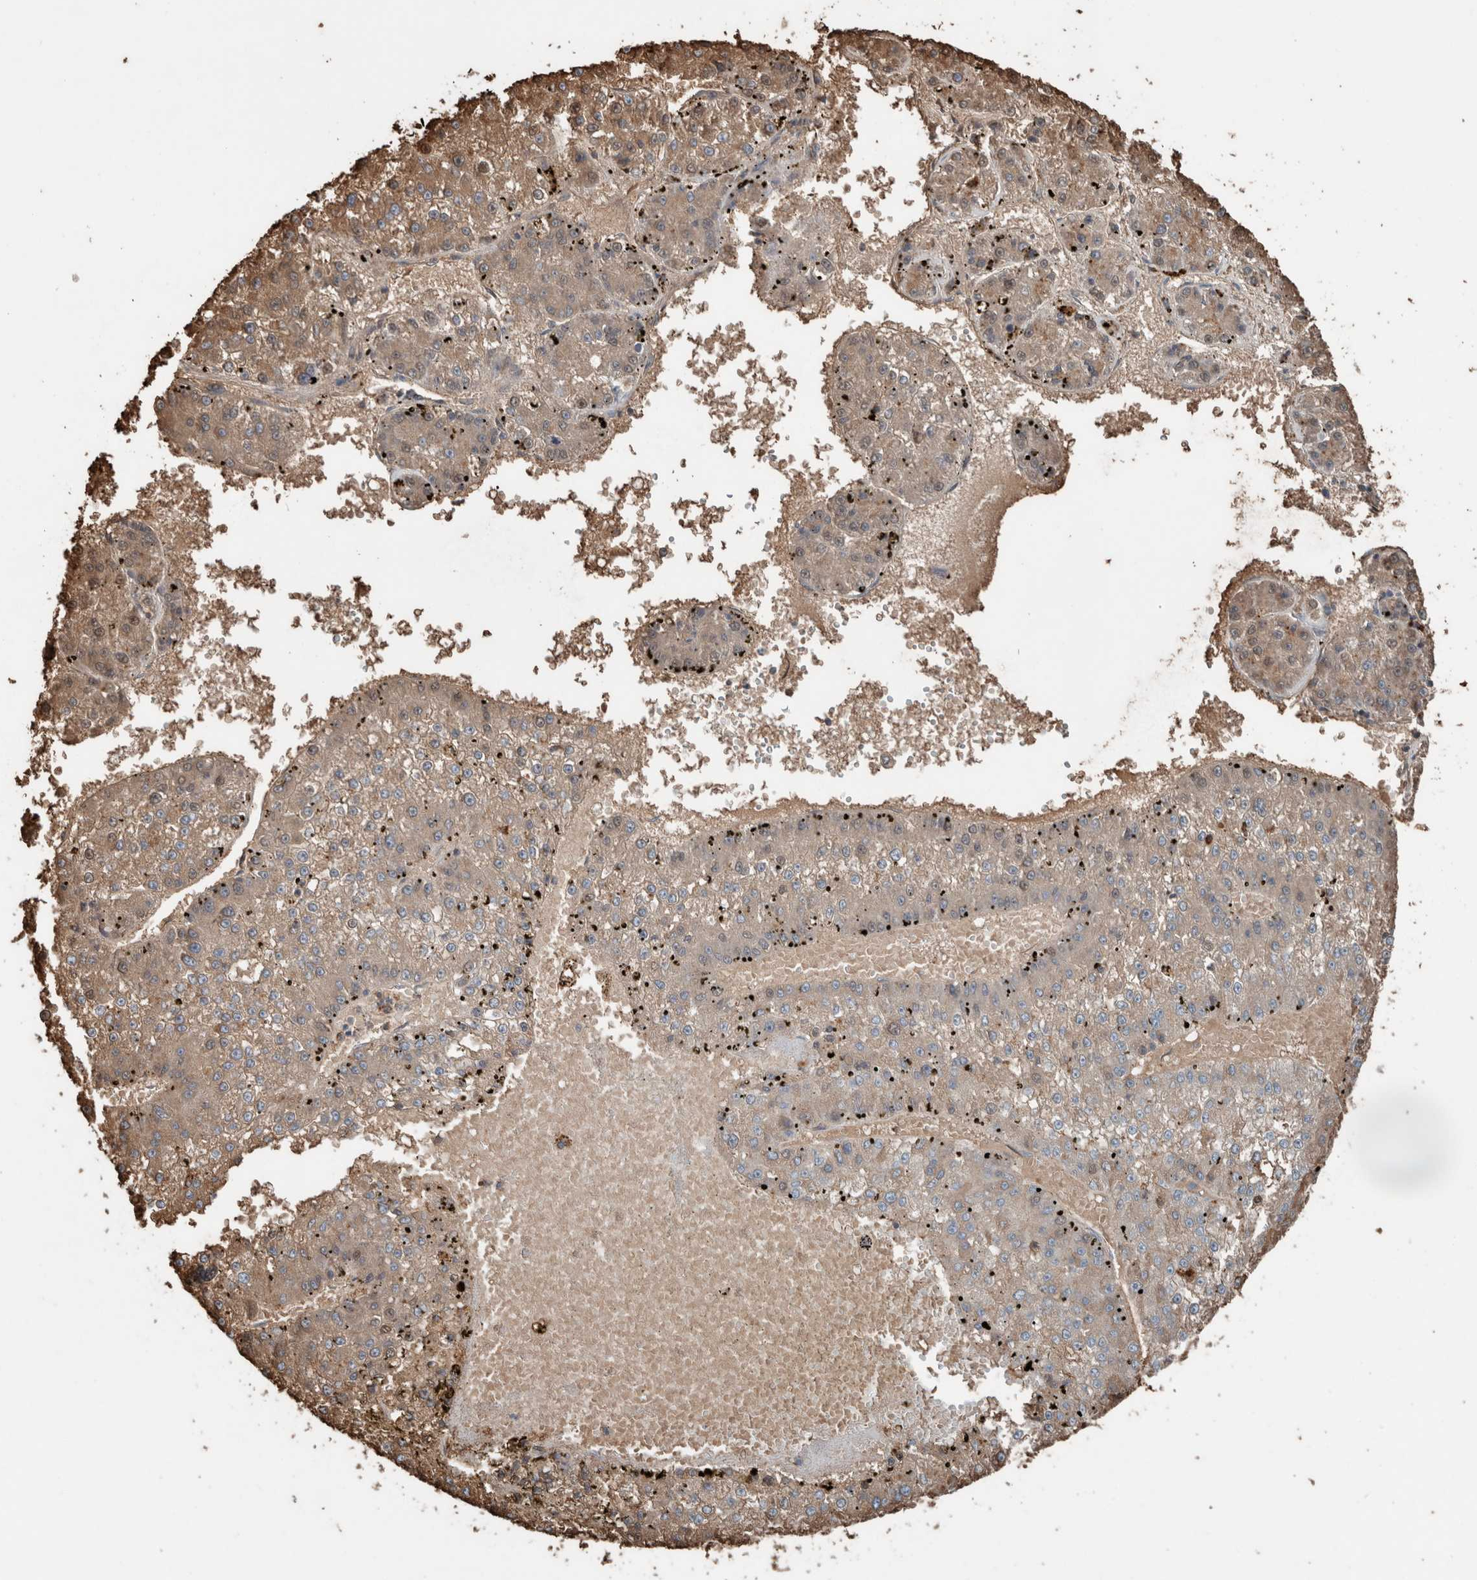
{"staining": {"intensity": "weak", "quantity": "25%-75%", "location": "cytoplasmic/membranous"}, "tissue": "liver cancer", "cell_type": "Tumor cells", "image_type": "cancer", "snomed": [{"axis": "morphology", "description": "Carcinoma, Hepatocellular, NOS"}, {"axis": "topography", "description": "Liver"}], "caption": "A brown stain highlights weak cytoplasmic/membranous positivity of a protein in human liver cancer (hepatocellular carcinoma) tumor cells.", "gene": "USP34", "patient": {"sex": "female", "age": 73}}